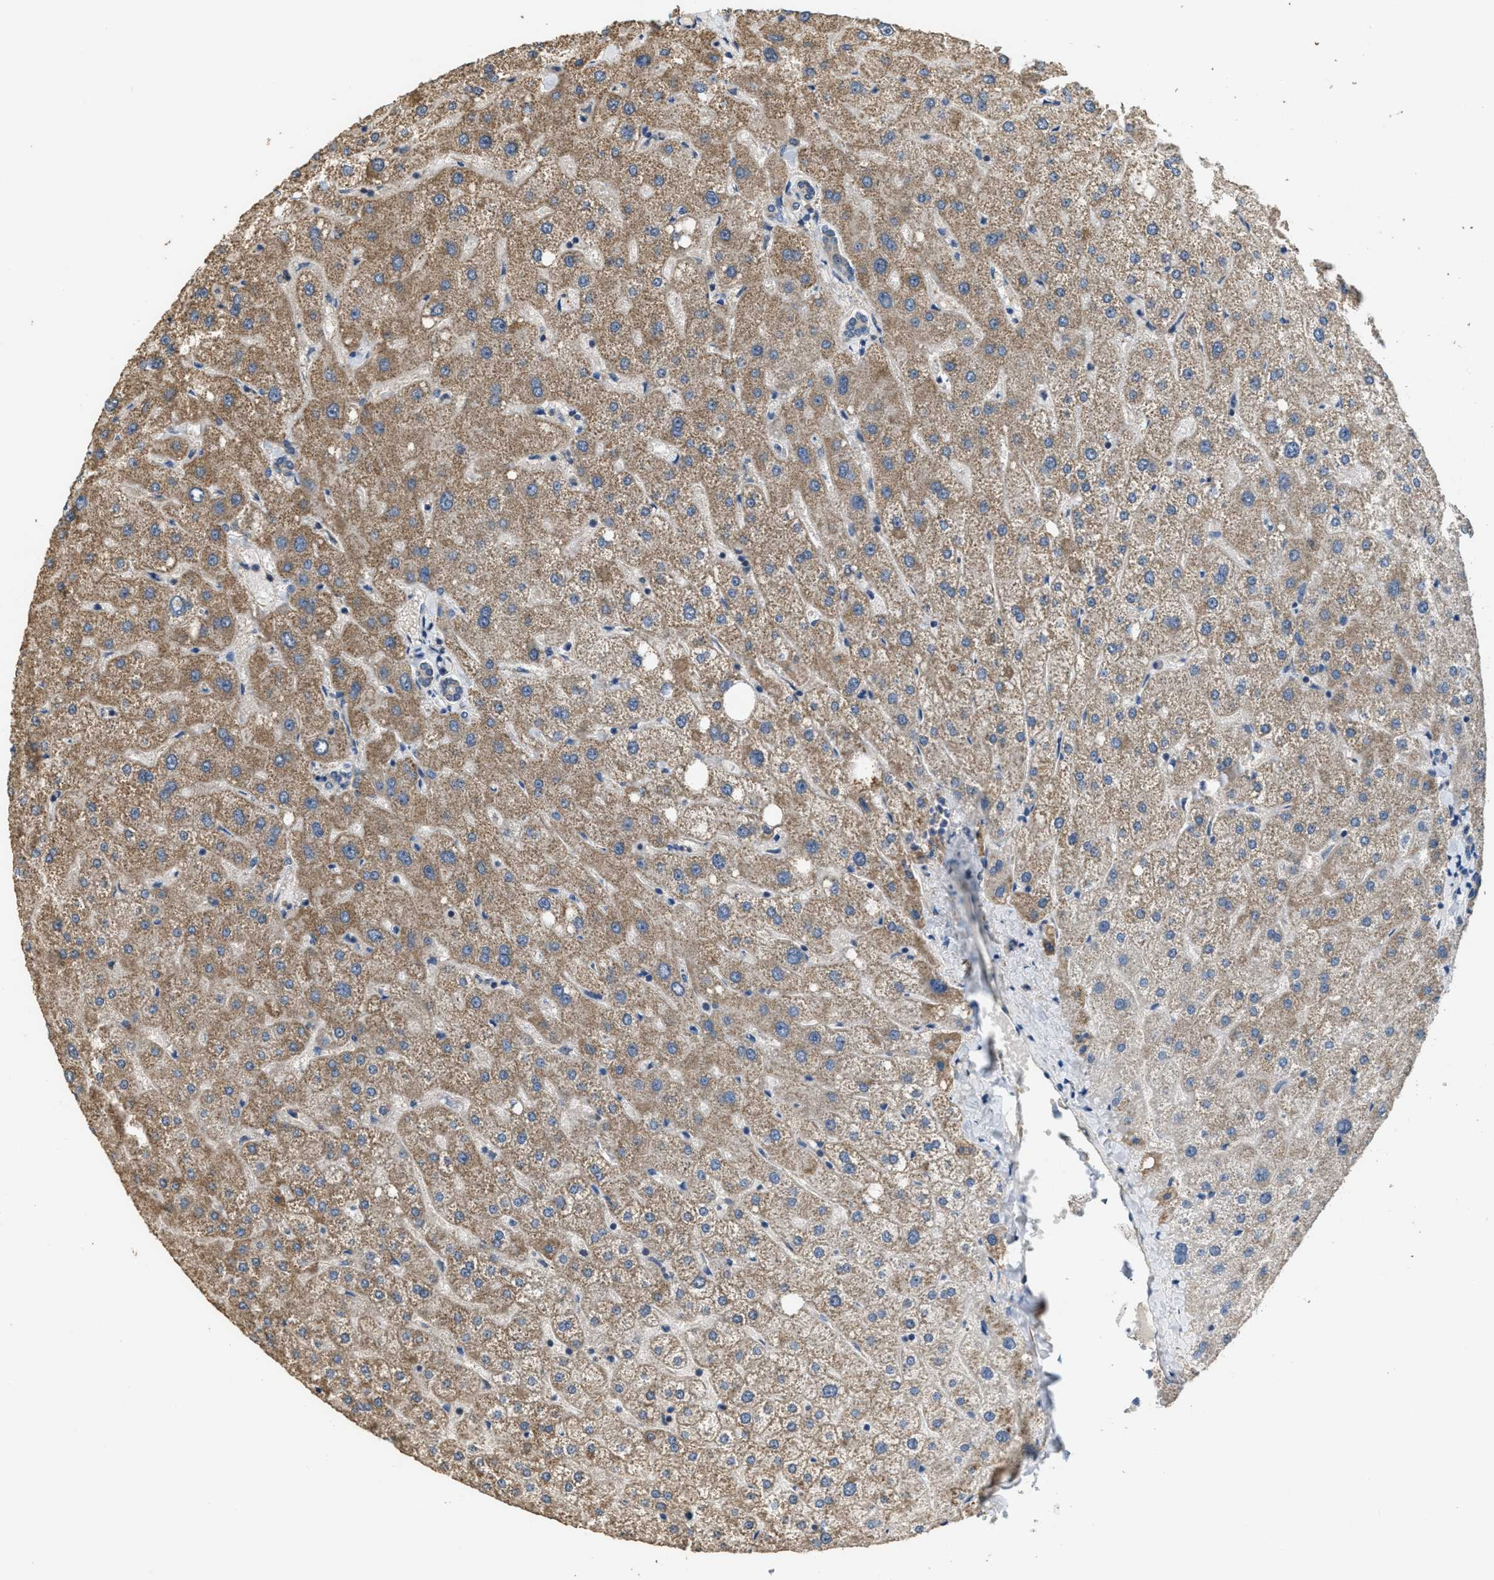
{"staining": {"intensity": "weak", "quantity": "25%-75%", "location": "cytoplasmic/membranous"}, "tissue": "liver", "cell_type": "Cholangiocytes", "image_type": "normal", "snomed": [{"axis": "morphology", "description": "Normal tissue, NOS"}, {"axis": "topography", "description": "Liver"}], "caption": "A high-resolution image shows IHC staining of benign liver, which reveals weak cytoplasmic/membranous staining in approximately 25%-75% of cholangiocytes.", "gene": "THBS2", "patient": {"sex": "male", "age": 73}}